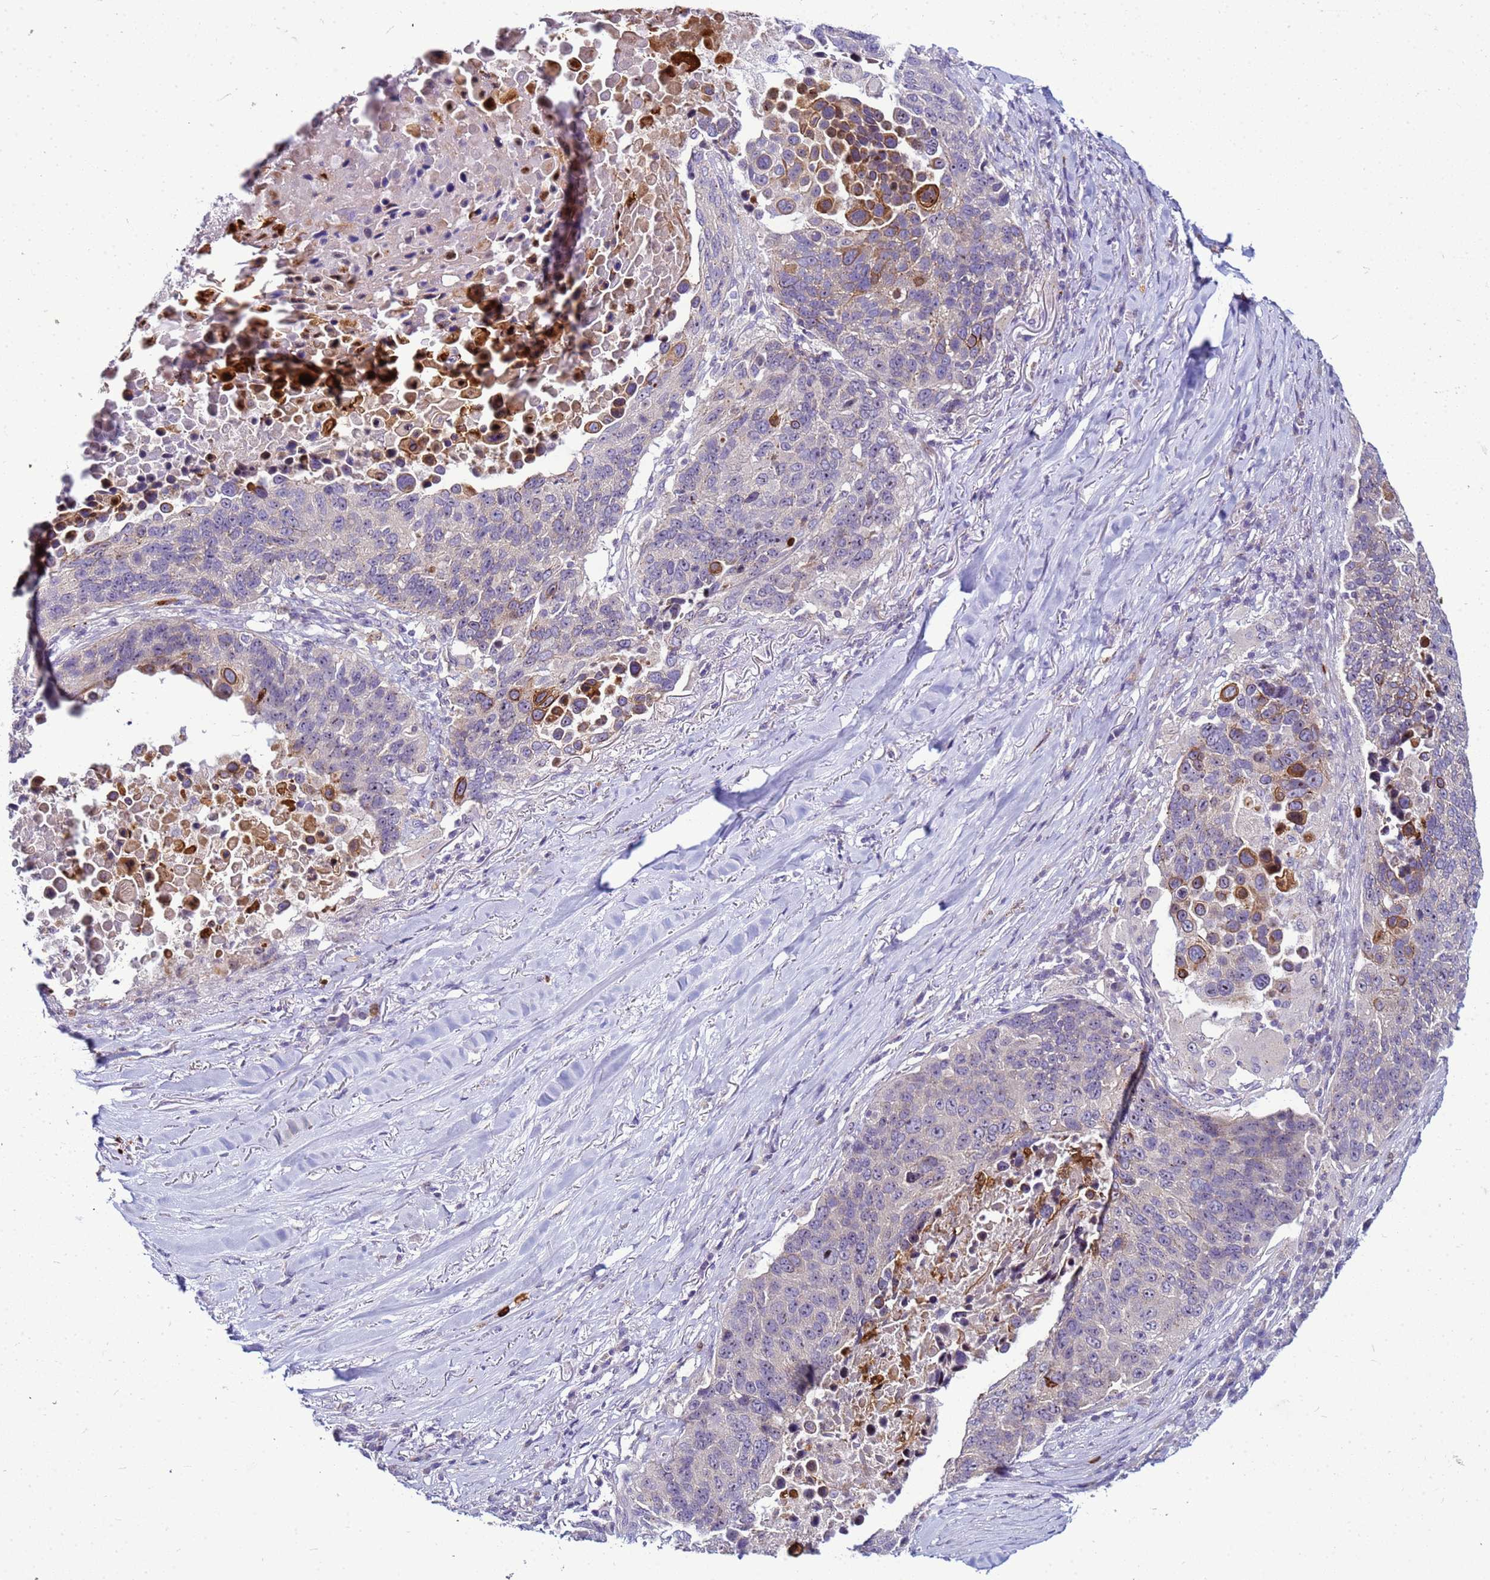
{"staining": {"intensity": "moderate", "quantity": "<25%", "location": "cytoplasmic/membranous"}, "tissue": "lung cancer", "cell_type": "Tumor cells", "image_type": "cancer", "snomed": [{"axis": "morphology", "description": "Normal tissue, NOS"}, {"axis": "morphology", "description": "Squamous cell carcinoma, NOS"}, {"axis": "topography", "description": "Lymph node"}, {"axis": "topography", "description": "Lung"}], "caption": "Immunohistochemistry micrograph of neoplastic tissue: squamous cell carcinoma (lung) stained using IHC shows low levels of moderate protein expression localized specifically in the cytoplasmic/membranous of tumor cells, appearing as a cytoplasmic/membranous brown color.", "gene": "VPS4B", "patient": {"sex": "male", "age": 66}}